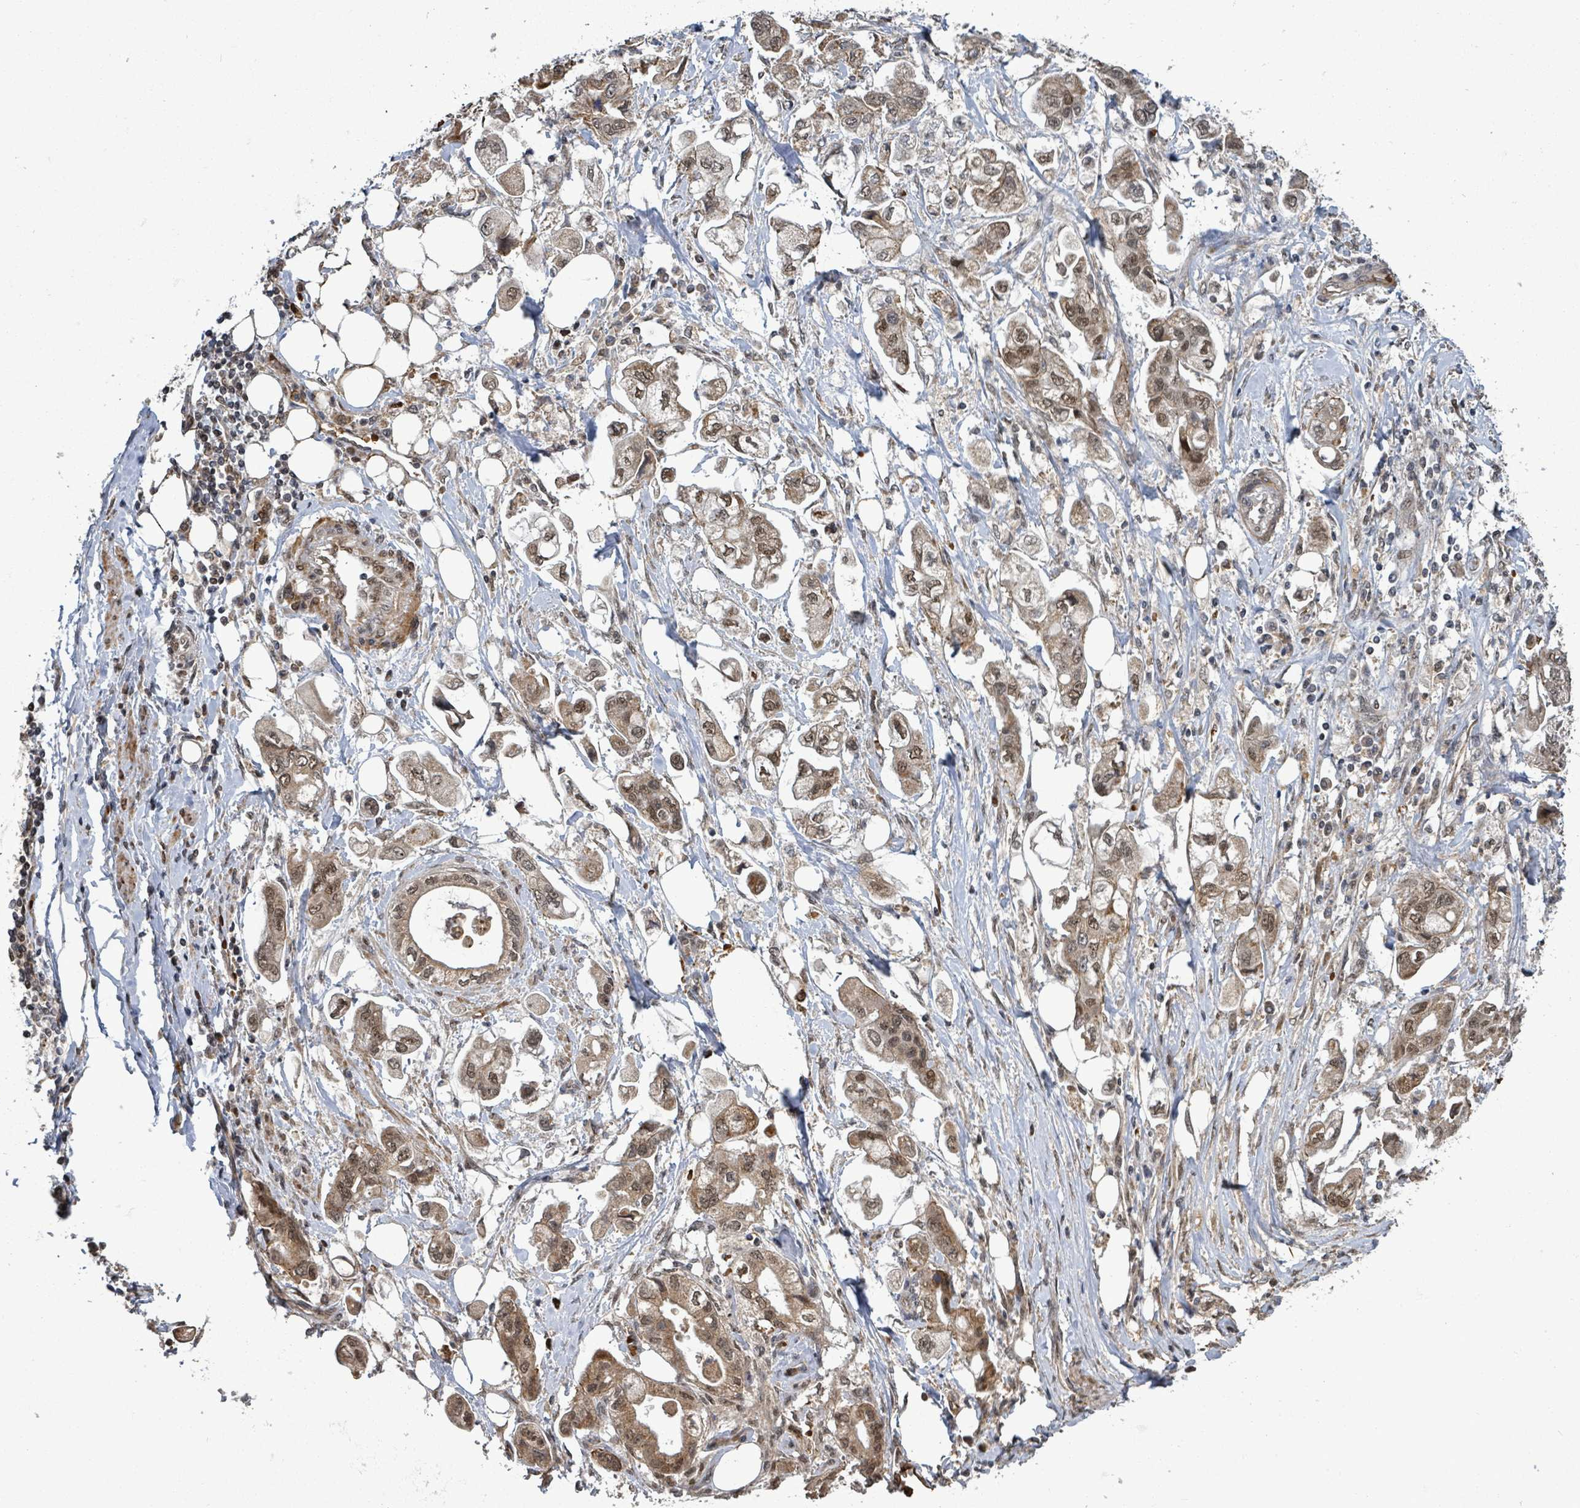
{"staining": {"intensity": "weak", "quantity": ">75%", "location": "cytoplasmic/membranous,nuclear"}, "tissue": "stomach cancer", "cell_type": "Tumor cells", "image_type": "cancer", "snomed": [{"axis": "morphology", "description": "Adenocarcinoma, NOS"}, {"axis": "topography", "description": "Stomach"}], "caption": "About >75% of tumor cells in stomach cancer reveal weak cytoplasmic/membranous and nuclear protein expression as visualized by brown immunohistochemical staining.", "gene": "PATZ1", "patient": {"sex": "male", "age": 62}}